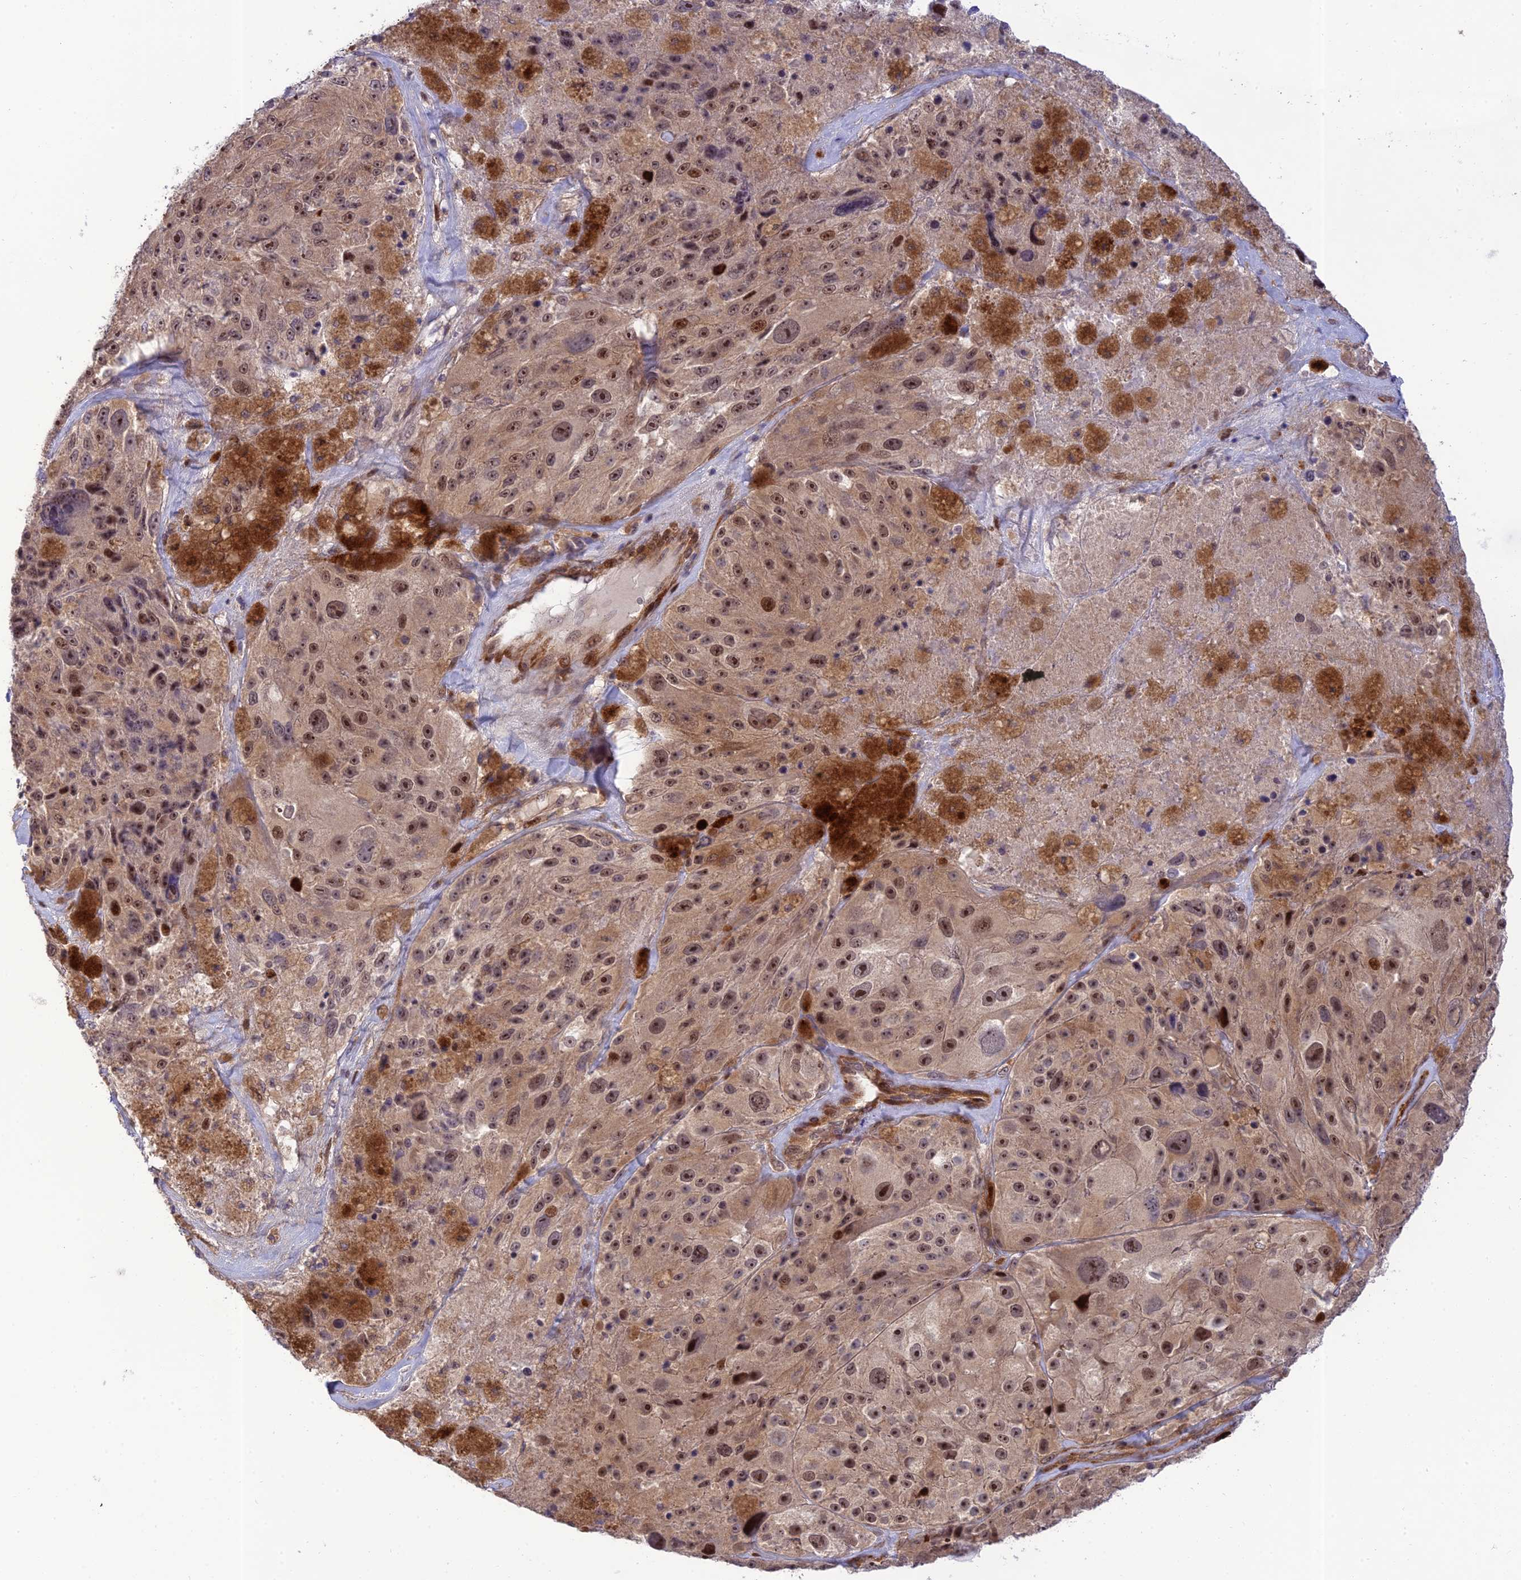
{"staining": {"intensity": "moderate", "quantity": ">75%", "location": "nuclear"}, "tissue": "melanoma", "cell_type": "Tumor cells", "image_type": "cancer", "snomed": [{"axis": "morphology", "description": "Malignant melanoma, Metastatic site"}, {"axis": "topography", "description": "Lymph node"}], "caption": "Melanoma was stained to show a protein in brown. There is medium levels of moderate nuclear staining in approximately >75% of tumor cells.", "gene": "ZNF584", "patient": {"sex": "male", "age": 62}}